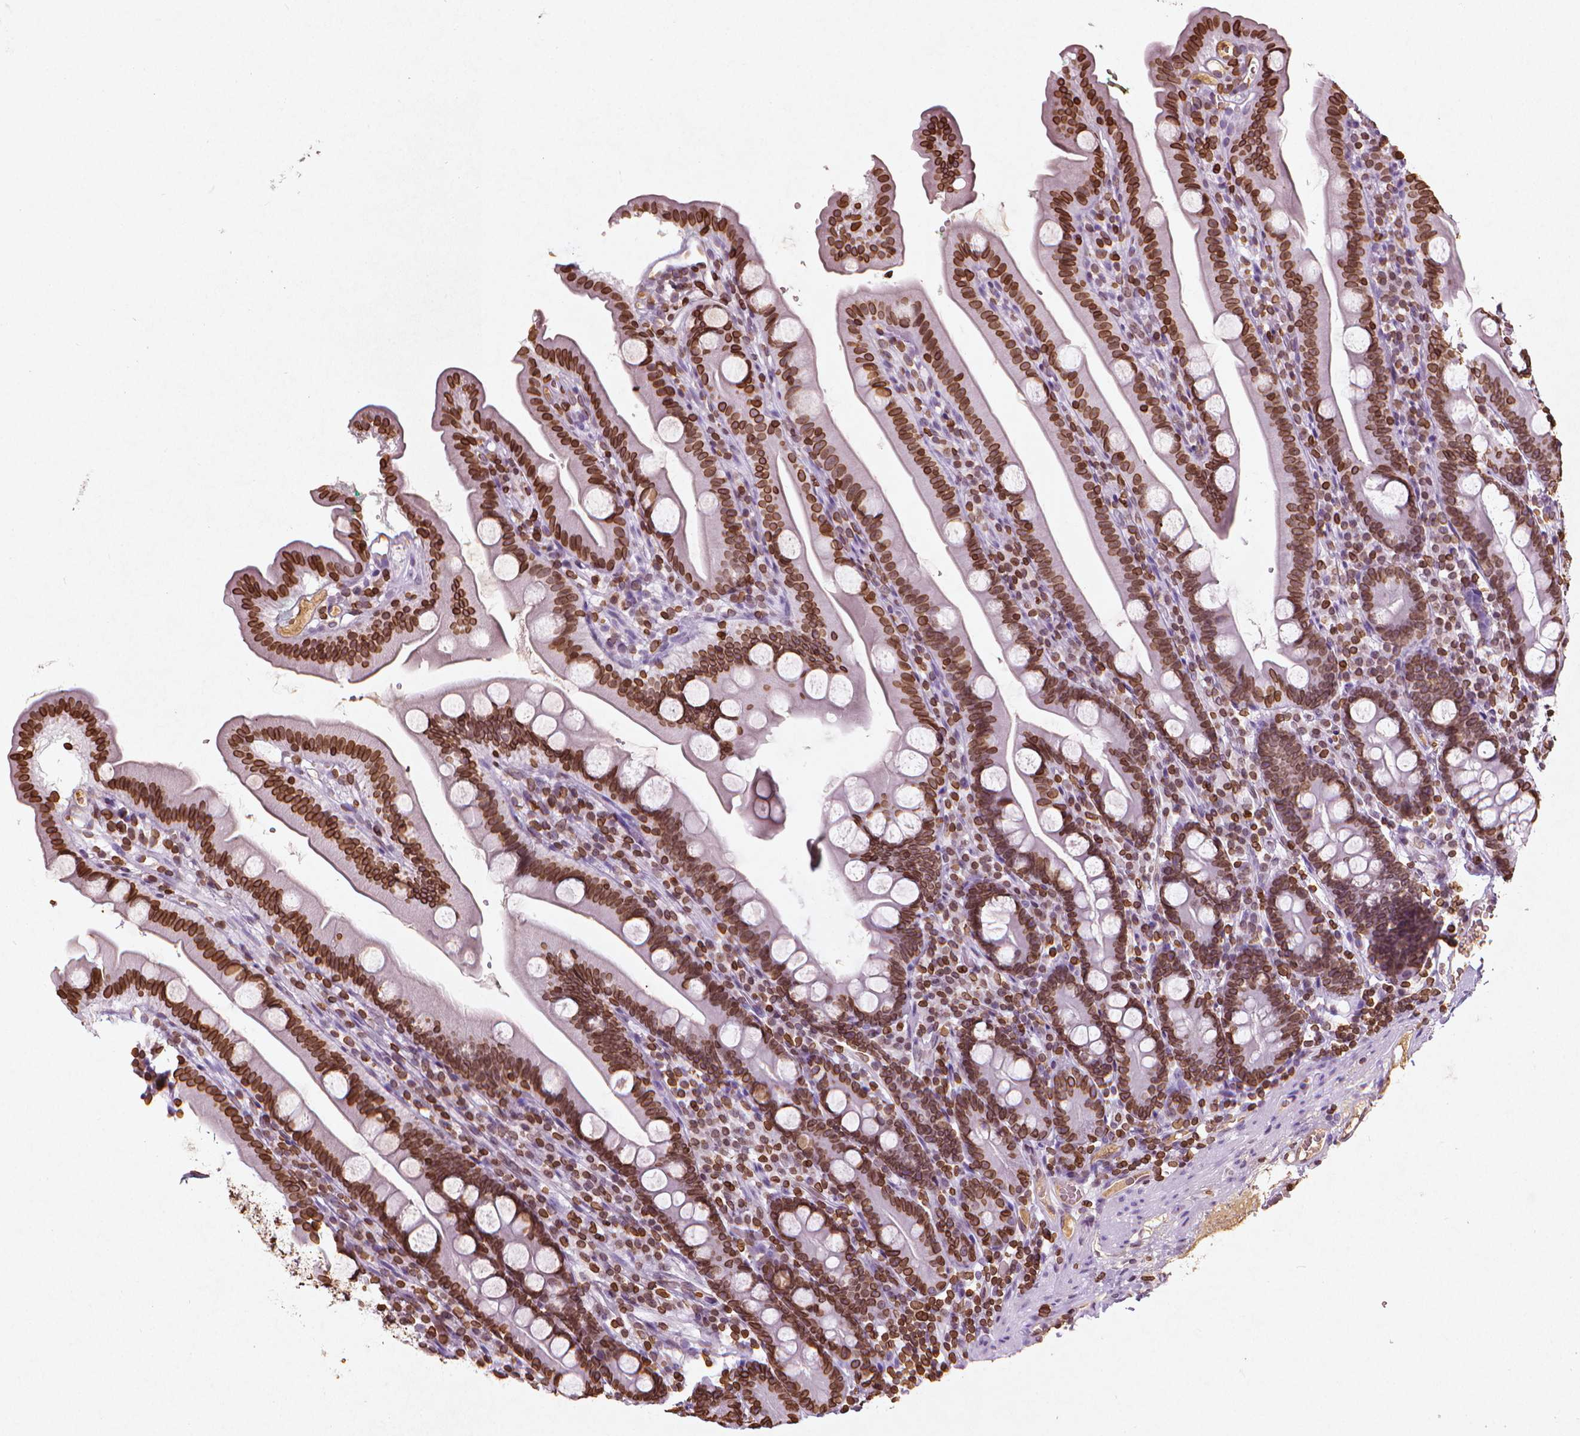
{"staining": {"intensity": "strong", "quantity": ">75%", "location": "cytoplasmic/membranous,nuclear"}, "tissue": "duodenum", "cell_type": "Glandular cells", "image_type": "normal", "snomed": [{"axis": "morphology", "description": "Normal tissue, NOS"}, {"axis": "topography", "description": "Duodenum"}], "caption": "Benign duodenum was stained to show a protein in brown. There is high levels of strong cytoplasmic/membranous,nuclear staining in approximately >75% of glandular cells. (IHC, brightfield microscopy, high magnification).", "gene": "LMNB1", "patient": {"sex": "female", "age": 67}}